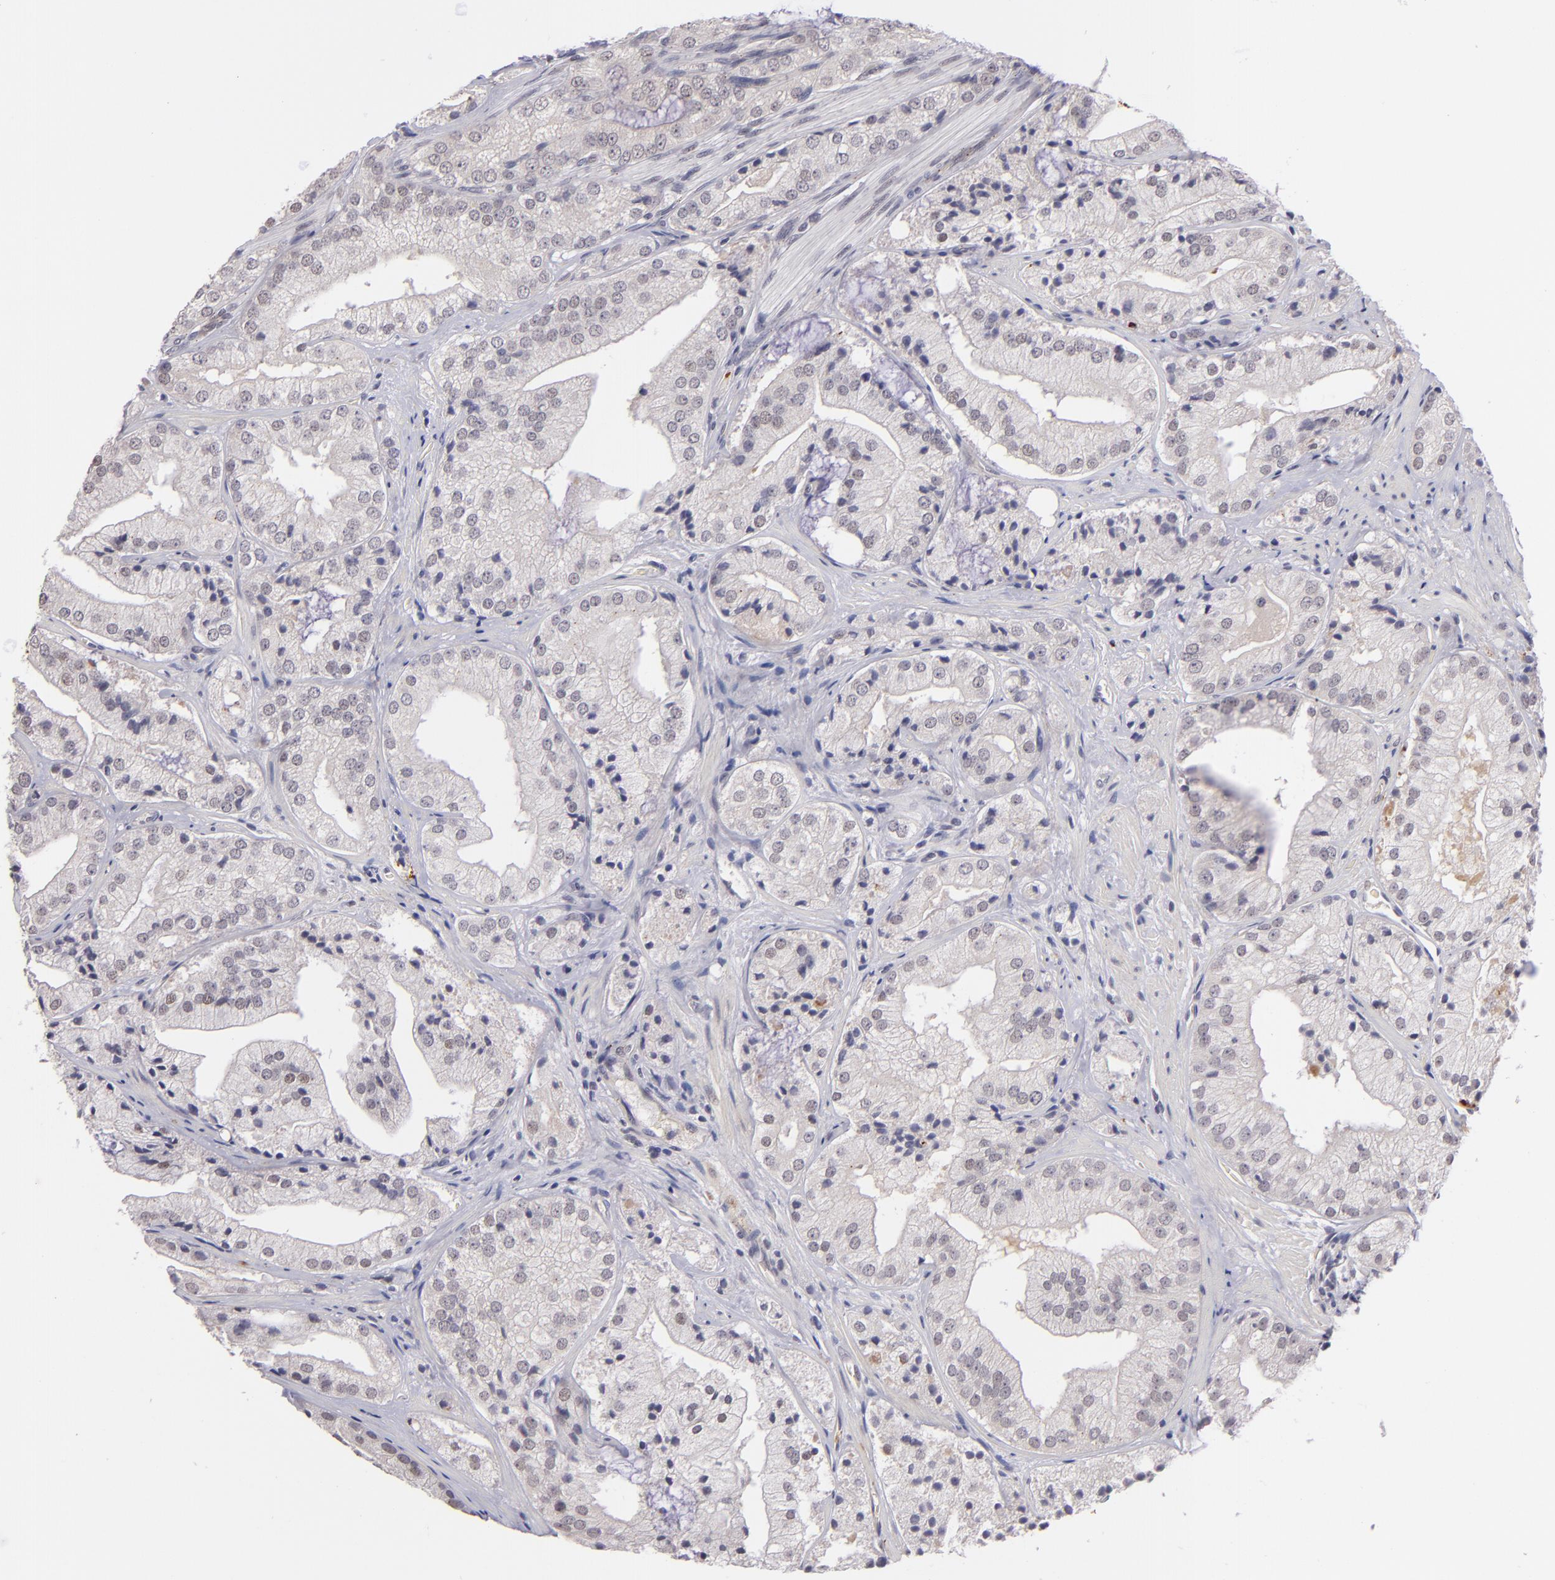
{"staining": {"intensity": "negative", "quantity": "none", "location": "none"}, "tissue": "prostate cancer", "cell_type": "Tumor cells", "image_type": "cancer", "snomed": [{"axis": "morphology", "description": "Adenocarcinoma, Low grade"}, {"axis": "topography", "description": "Prostate"}], "caption": "Image shows no protein expression in tumor cells of adenocarcinoma (low-grade) (prostate) tissue. The staining is performed using DAB brown chromogen with nuclei counter-stained in using hematoxylin.", "gene": "RXRG", "patient": {"sex": "male", "age": 60}}